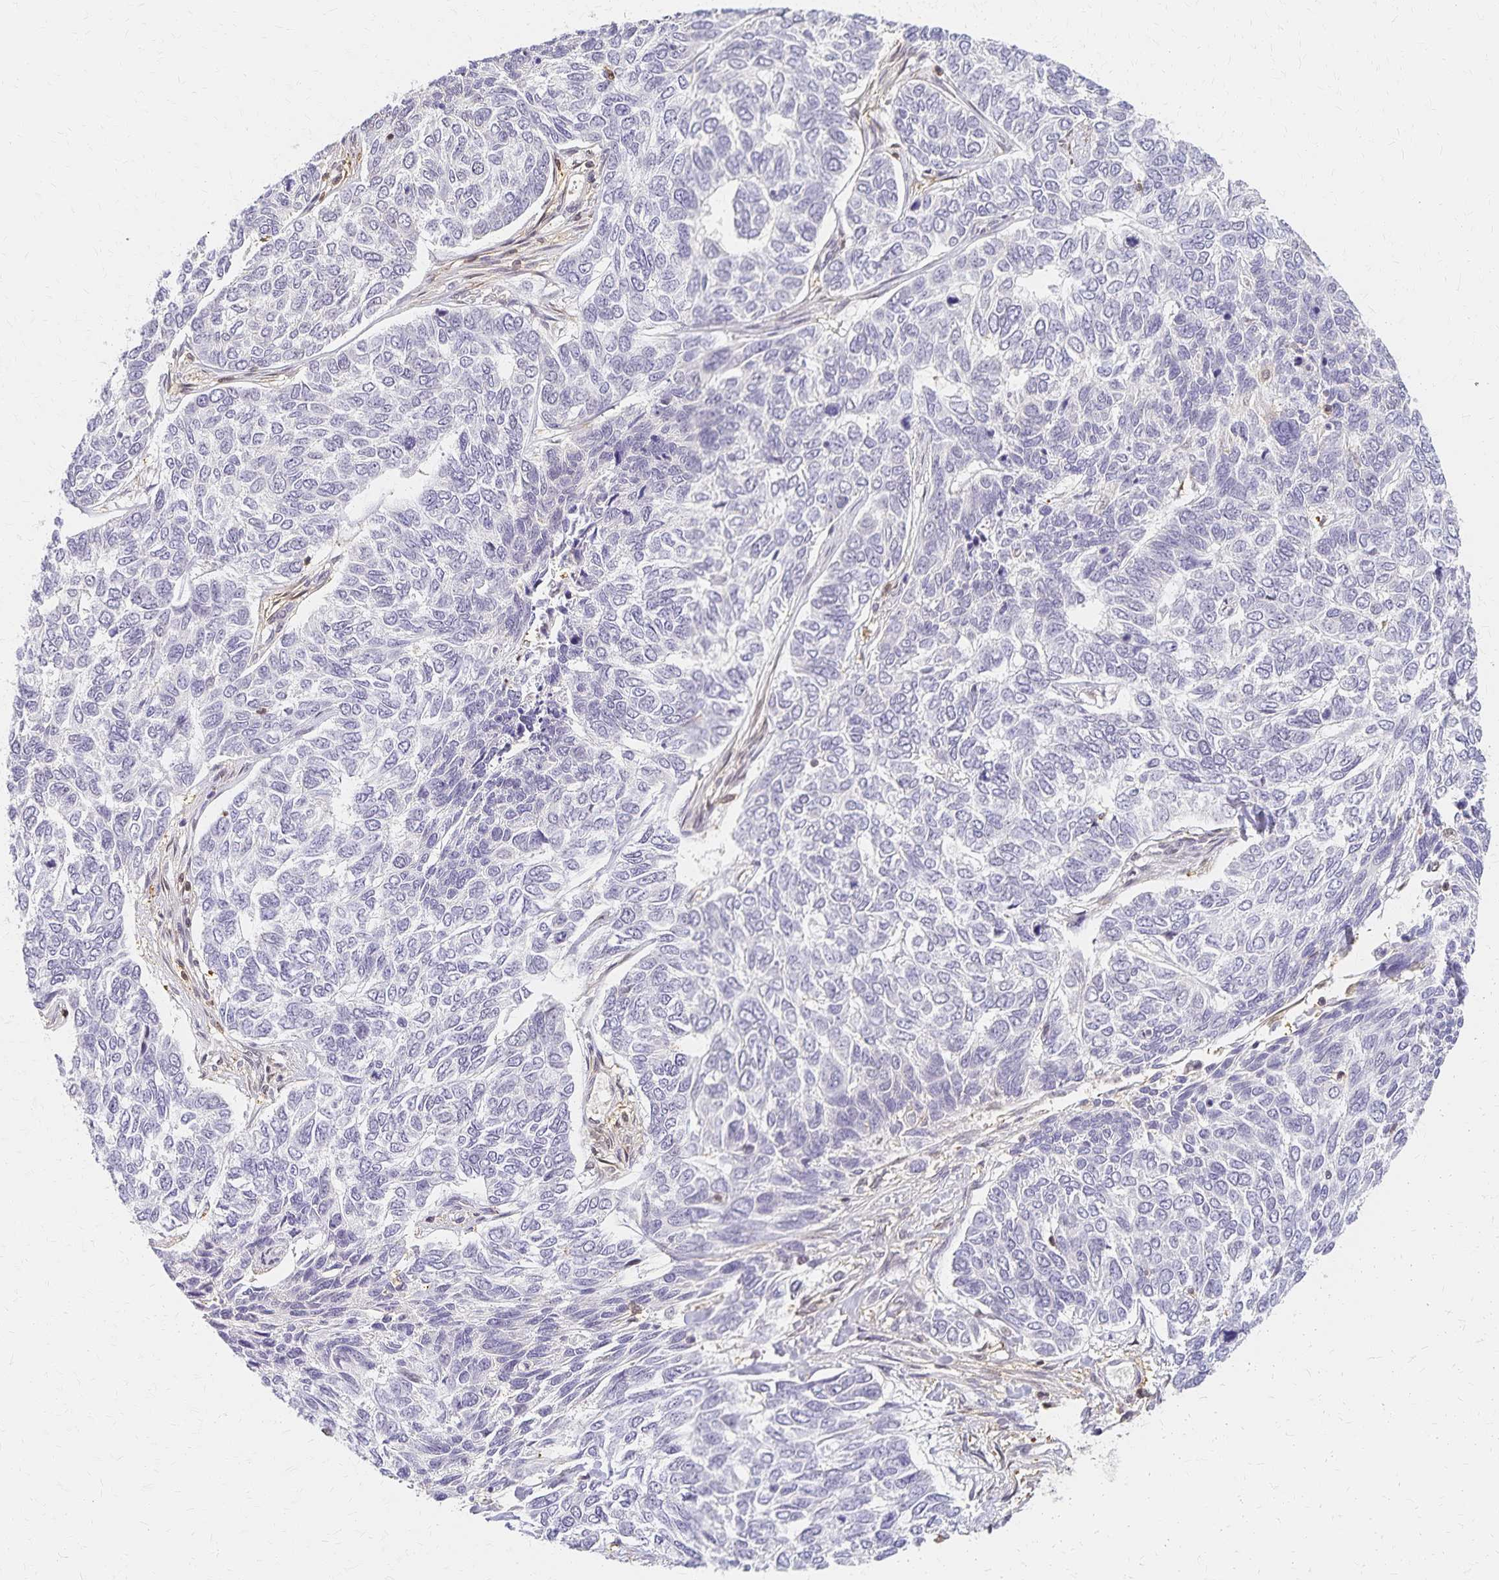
{"staining": {"intensity": "negative", "quantity": "none", "location": "none"}, "tissue": "skin cancer", "cell_type": "Tumor cells", "image_type": "cancer", "snomed": [{"axis": "morphology", "description": "Basal cell carcinoma"}, {"axis": "topography", "description": "Skin"}], "caption": "This is an IHC image of human skin cancer (basal cell carcinoma). There is no expression in tumor cells.", "gene": "AZGP1", "patient": {"sex": "female", "age": 65}}